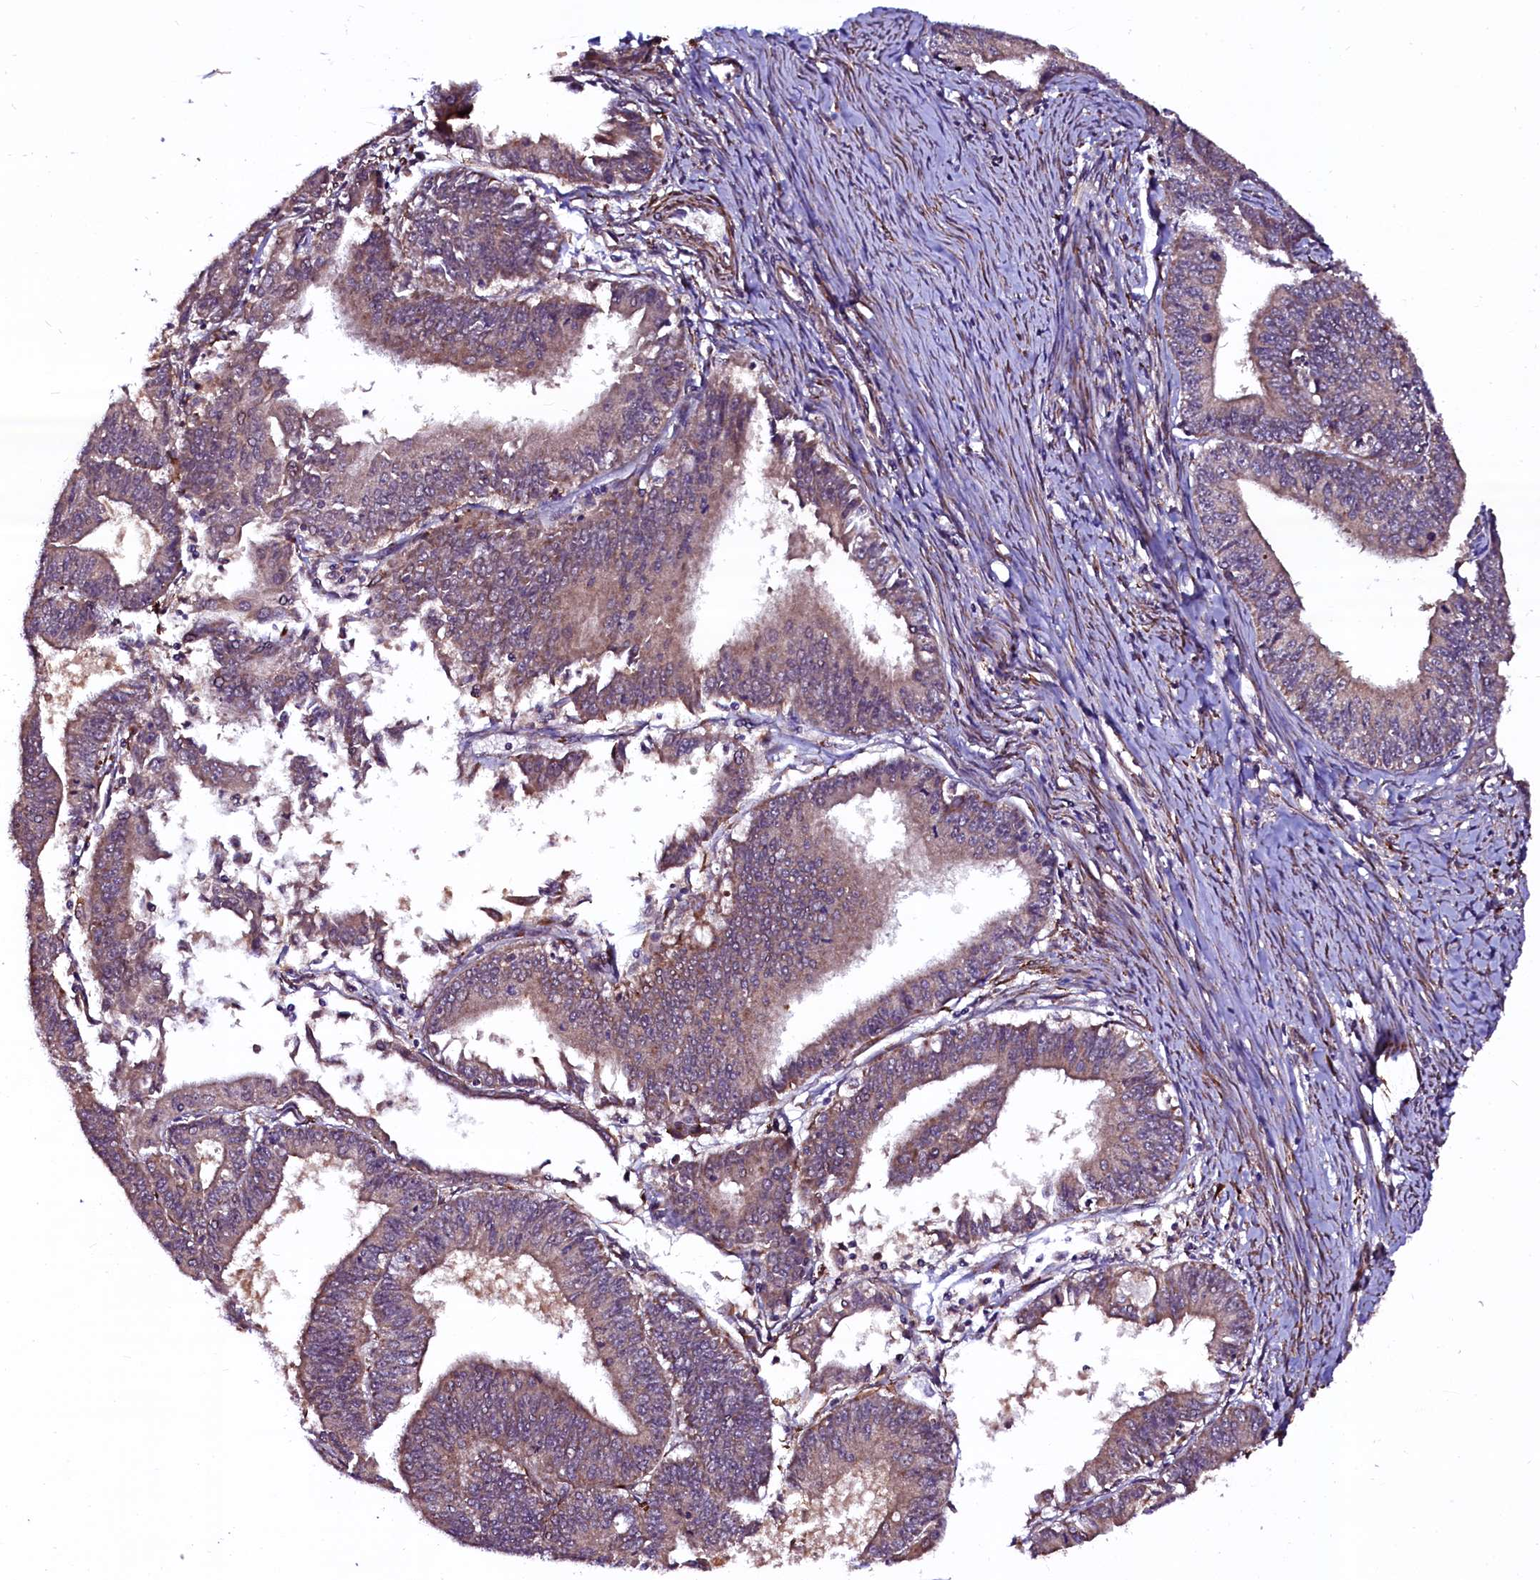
{"staining": {"intensity": "moderate", "quantity": "25%-75%", "location": "cytoplasmic/membranous"}, "tissue": "endometrial cancer", "cell_type": "Tumor cells", "image_type": "cancer", "snomed": [{"axis": "morphology", "description": "Adenocarcinoma, NOS"}, {"axis": "topography", "description": "Endometrium"}], "caption": "Immunohistochemical staining of endometrial cancer displays medium levels of moderate cytoplasmic/membranous expression in about 25%-75% of tumor cells.", "gene": "N4BP1", "patient": {"sex": "female", "age": 73}}